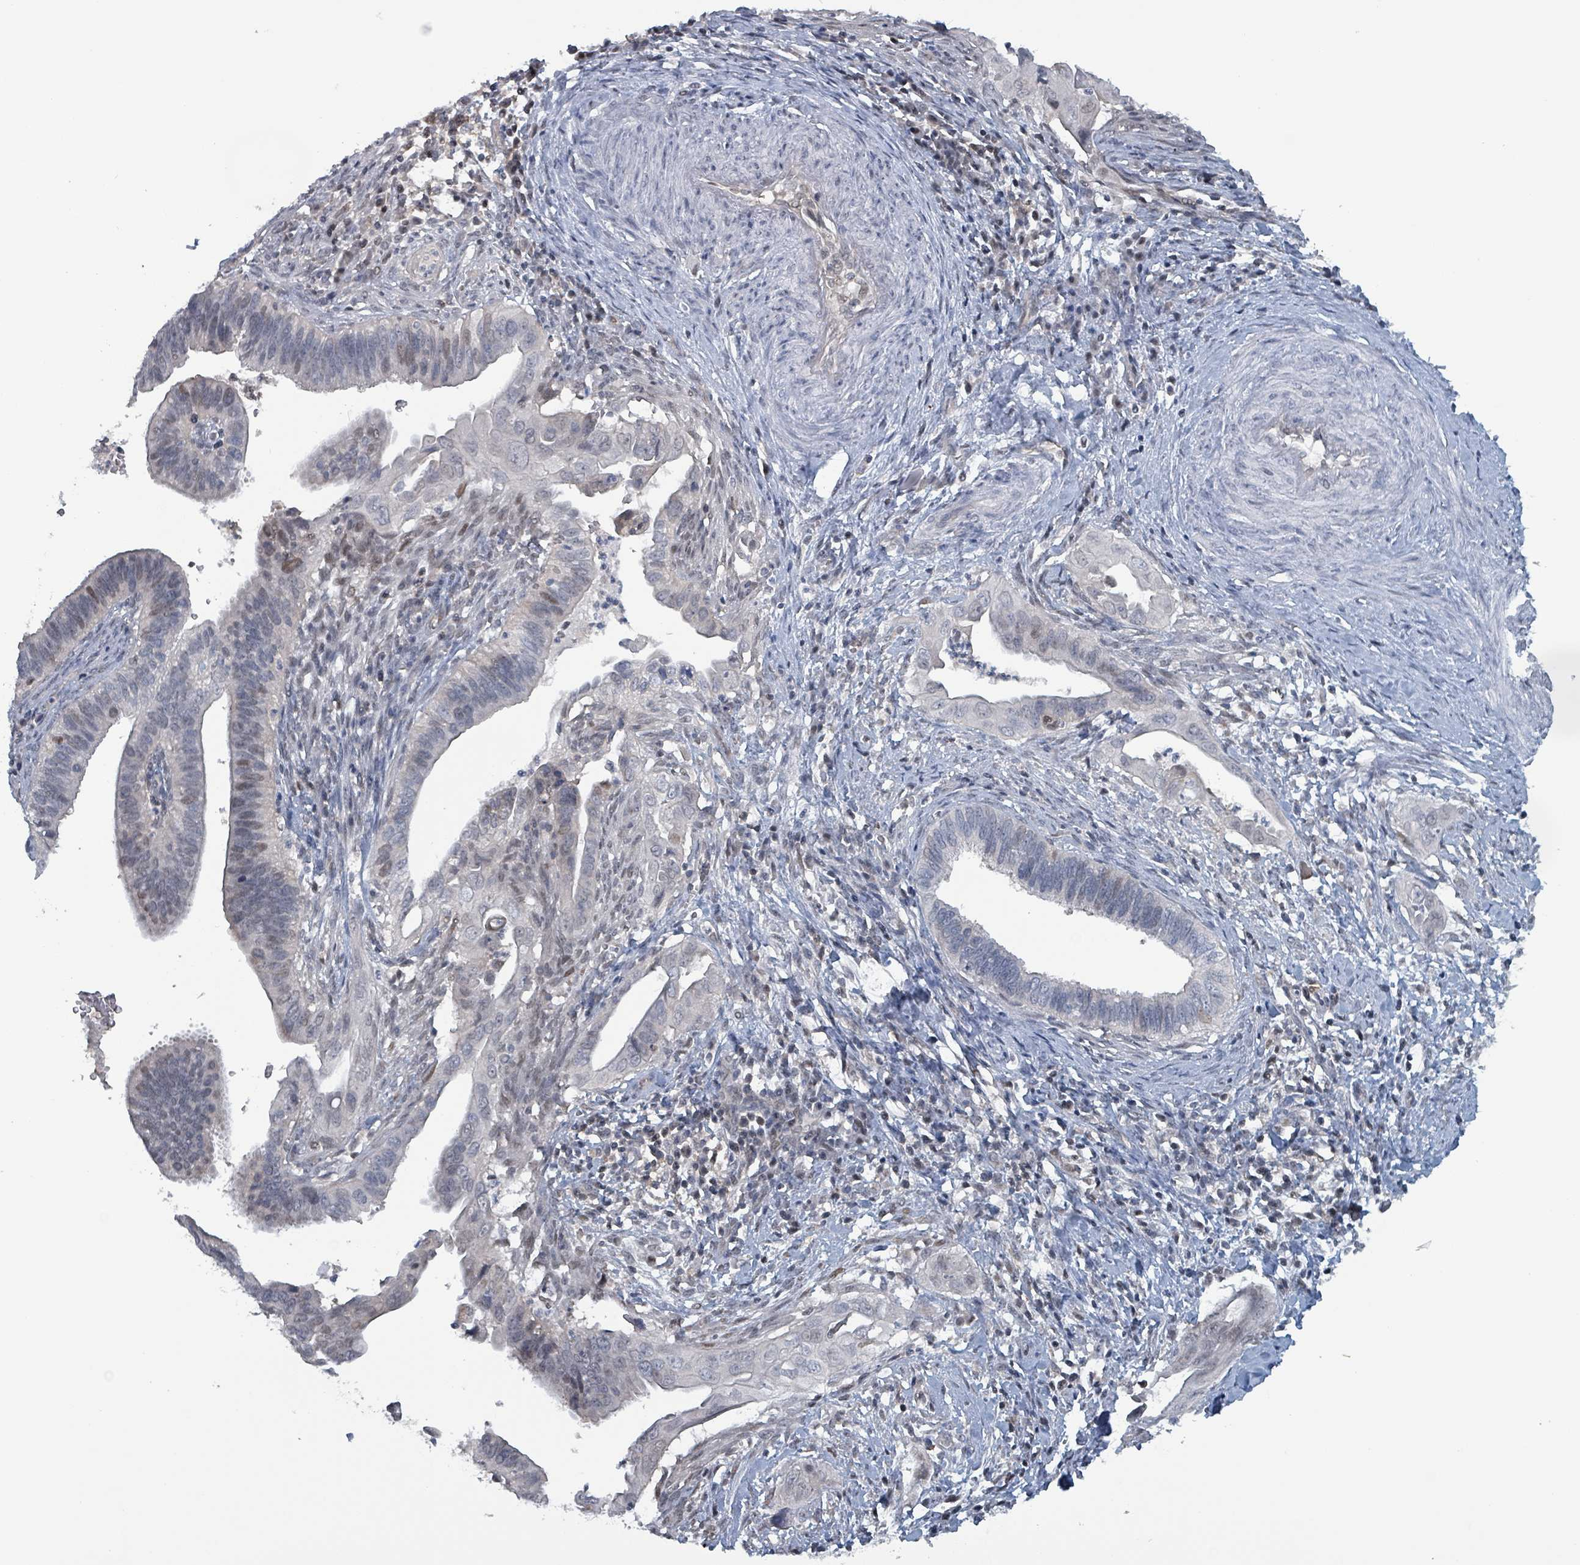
{"staining": {"intensity": "weak", "quantity": "<25%", "location": "nuclear"}, "tissue": "cervical cancer", "cell_type": "Tumor cells", "image_type": "cancer", "snomed": [{"axis": "morphology", "description": "Adenocarcinoma, NOS"}, {"axis": "topography", "description": "Cervix"}], "caption": "Immunohistochemistry of cervical adenocarcinoma displays no positivity in tumor cells. (Stains: DAB (3,3'-diaminobenzidine) immunohistochemistry (IHC) with hematoxylin counter stain, Microscopy: brightfield microscopy at high magnification).", "gene": "BIVM", "patient": {"sex": "female", "age": 42}}